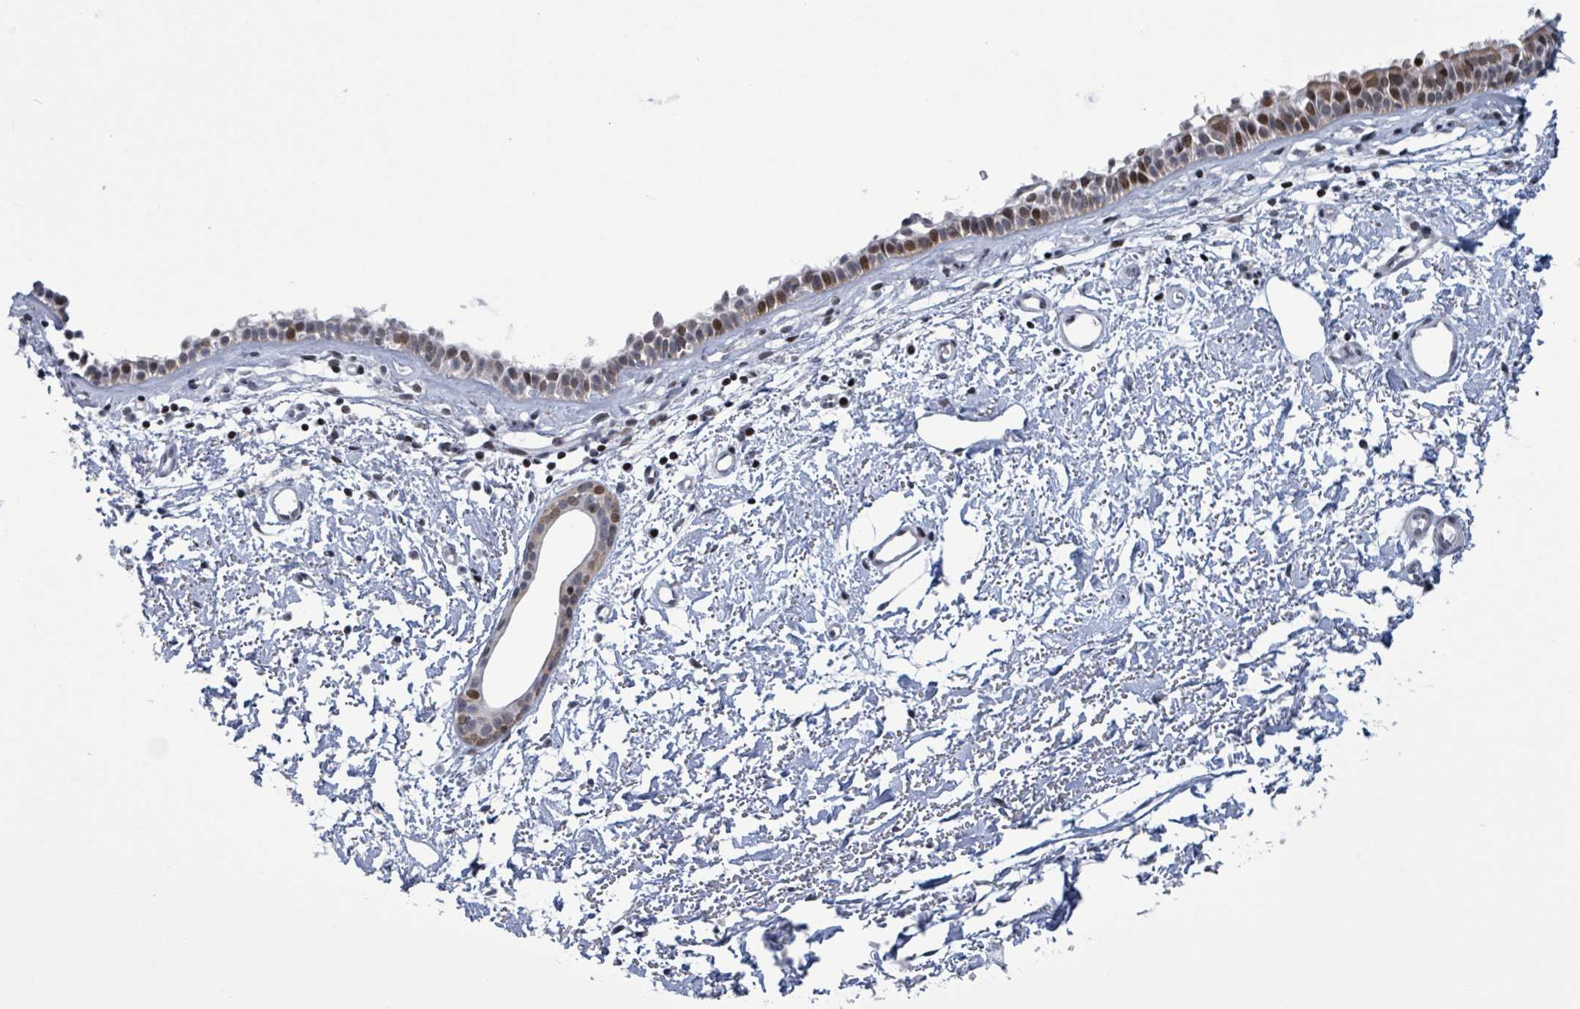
{"staining": {"intensity": "moderate", "quantity": "25%-75%", "location": "nuclear"}, "tissue": "nasopharynx", "cell_type": "Respiratory epithelial cells", "image_type": "normal", "snomed": [{"axis": "morphology", "description": "Normal tissue, NOS"}, {"axis": "topography", "description": "Cartilage tissue"}, {"axis": "topography", "description": "Nasopharynx"}], "caption": "Immunohistochemical staining of unremarkable nasopharynx exhibits moderate nuclear protein staining in approximately 25%-75% of respiratory epithelial cells.", "gene": "FNDC4", "patient": {"sex": "male", "age": 56}}